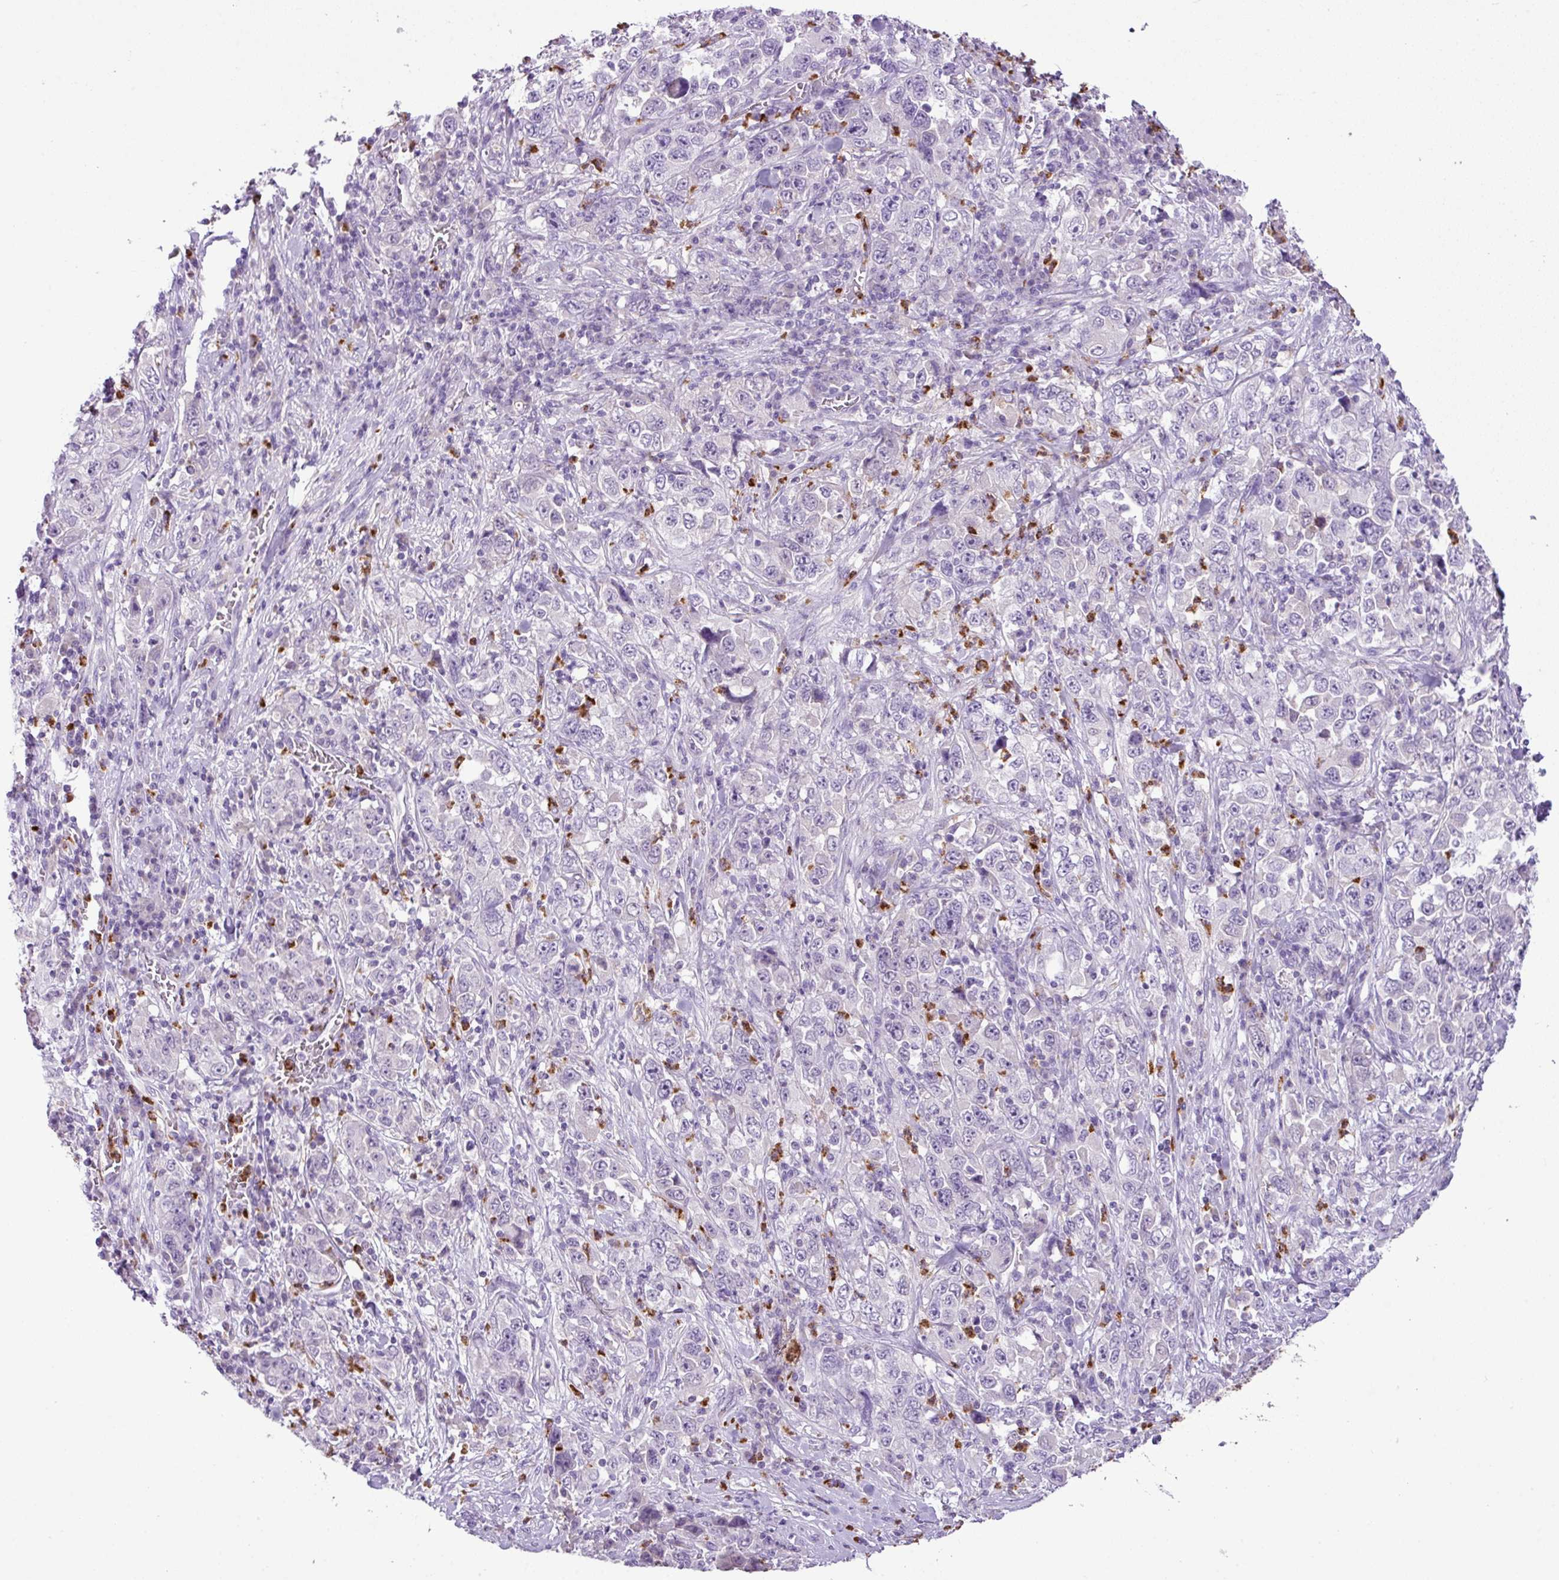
{"staining": {"intensity": "negative", "quantity": "none", "location": "none"}, "tissue": "stomach cancer", "cell_type": "Tumor cells", "image_type": "cancer", "snomed": [{"axis": "morphology", "description": "Normal tissue, NOS"}, {"axis": "morphology", "description": "Adenocarcinoma, NOS"}, {"axis": "topography", "description": "Stomach, upper"}, {"axis": "topography", "description": "Stomach"}], "caption": "A photomicrograph of stomach cancer (adenocarcinoma) stained for a protein exhibits no brown staining in tumor cells. (DAB (3,3'-diaminobenzidine) immunohistochemistry (IHC), high magnification).", "gene": "HTR3E", "patient": {"sex": "male", "age": 59}}